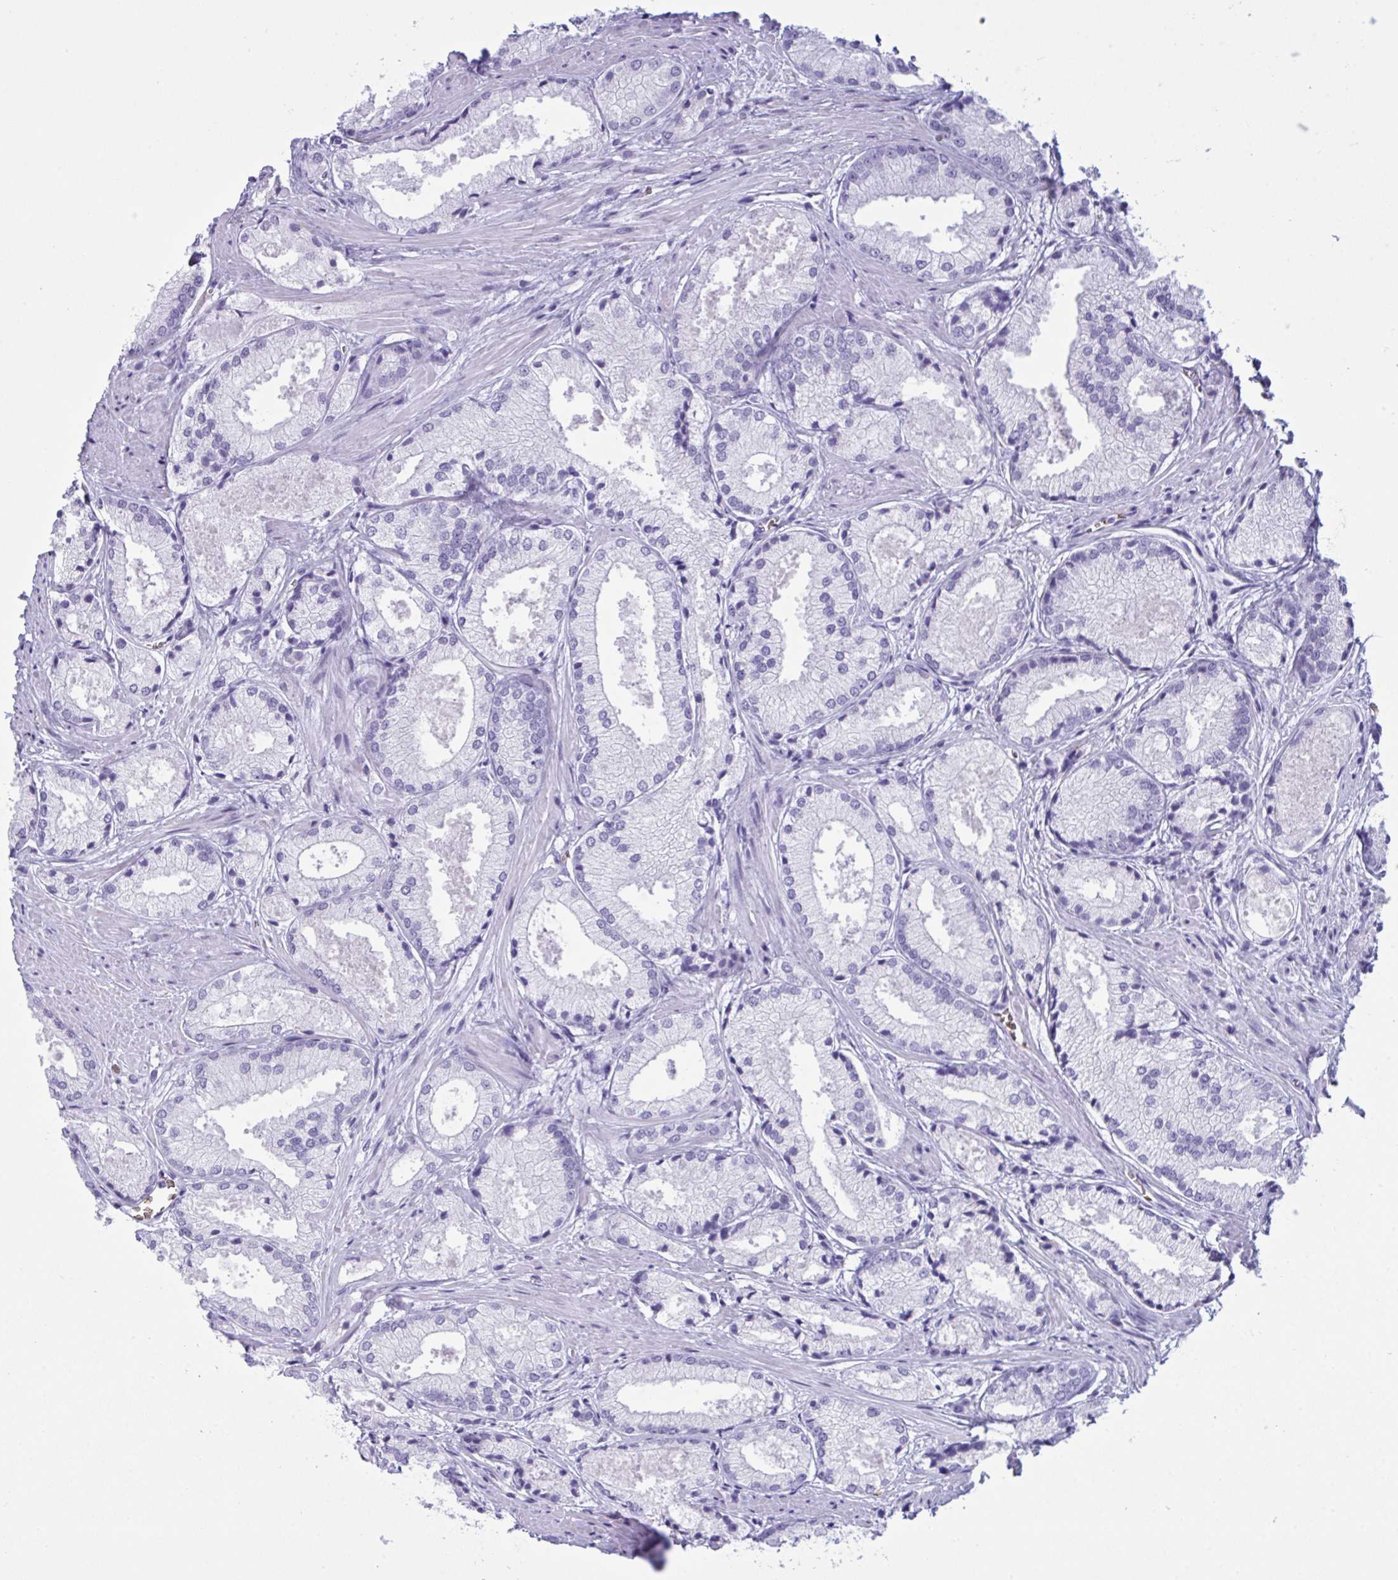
{"staining": {"intensity": "negative", "quantity": "none", "location": "none"}, "tissue": "prostate cancer", "cell_type": "Tumor cells", "image_type": "cancer", "snomed": [{"axis": "morphology", "description": "Adenocarcinoma, High grade"}, {"axis": "topography", "description": "Prostate"}], "caption": "This is an immunohistochemistry histopathology image of human prostate high-grade adenocarcinoma. There is no positivity in tumor cells.", "gene": "SLC2A1", "patient": {"sex": "male", "age": 68}}